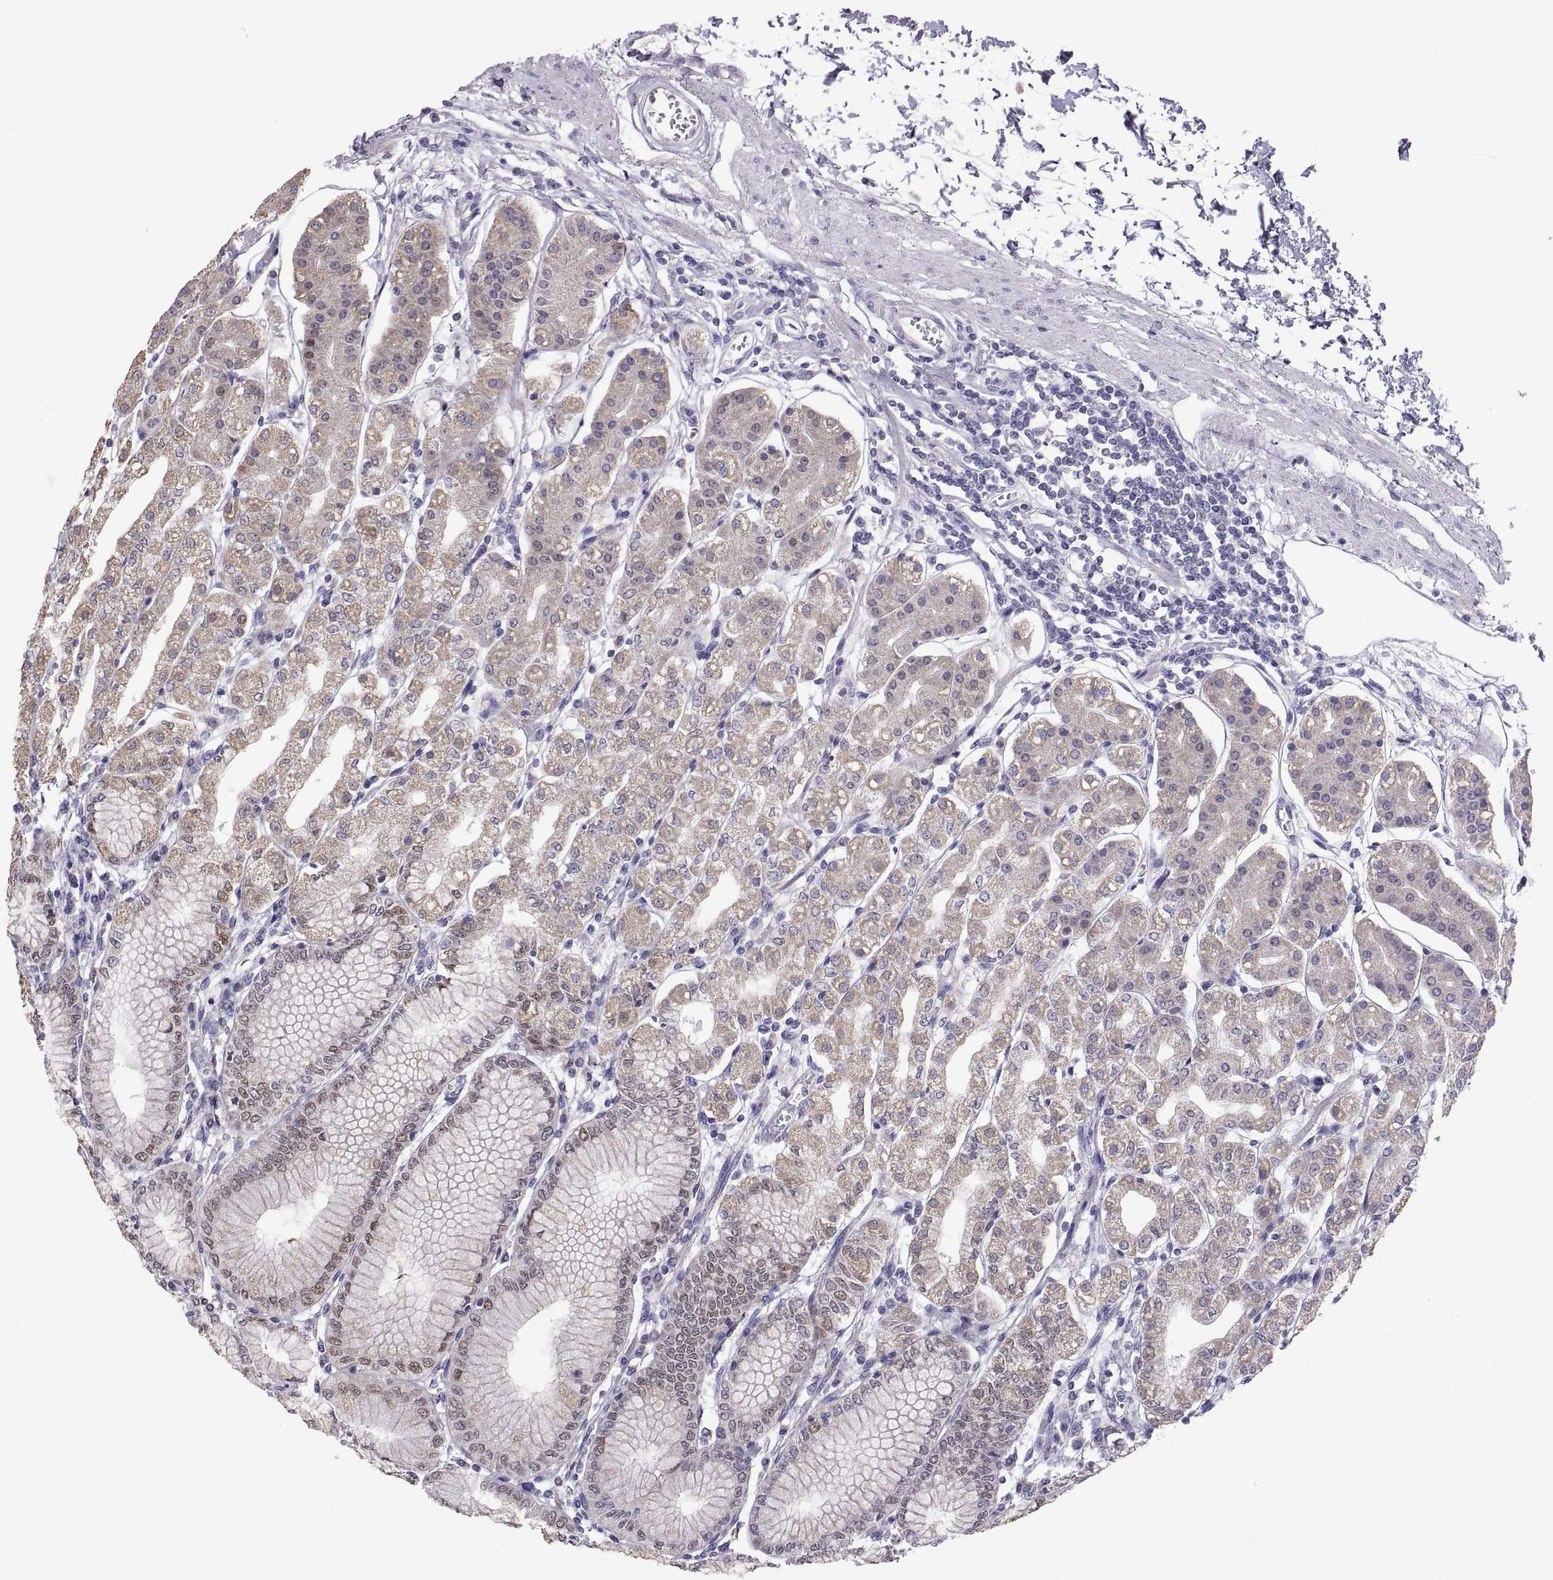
{"staining": {"intensity": "moderate", "quantity": "<25%", "location": "cytoplasmic/membranous,nuclear"}, "tissue": "stomach", "cell_type": "Glandular cells", "image_type": "normal", "snomed": [{"axis": "morphology", "description": "Normal tissue, NOS"}, {"axis": "topography", "description": "Skeletal muscle"}, {"axis": "topography", "description": "Stomach"}], "caption": "Moderate cytoplasmic/membranous,nuclear expression is present in about <25% of glandular cells in normal stomach. Using DAB (3,3'-diaminobenzidine) (brown) and hematoxylin (blue) stains, captured at high magnification using brightfield microscopy.", "gene": "TNNC1", "patient": {"sex": "female", "age": 57}}